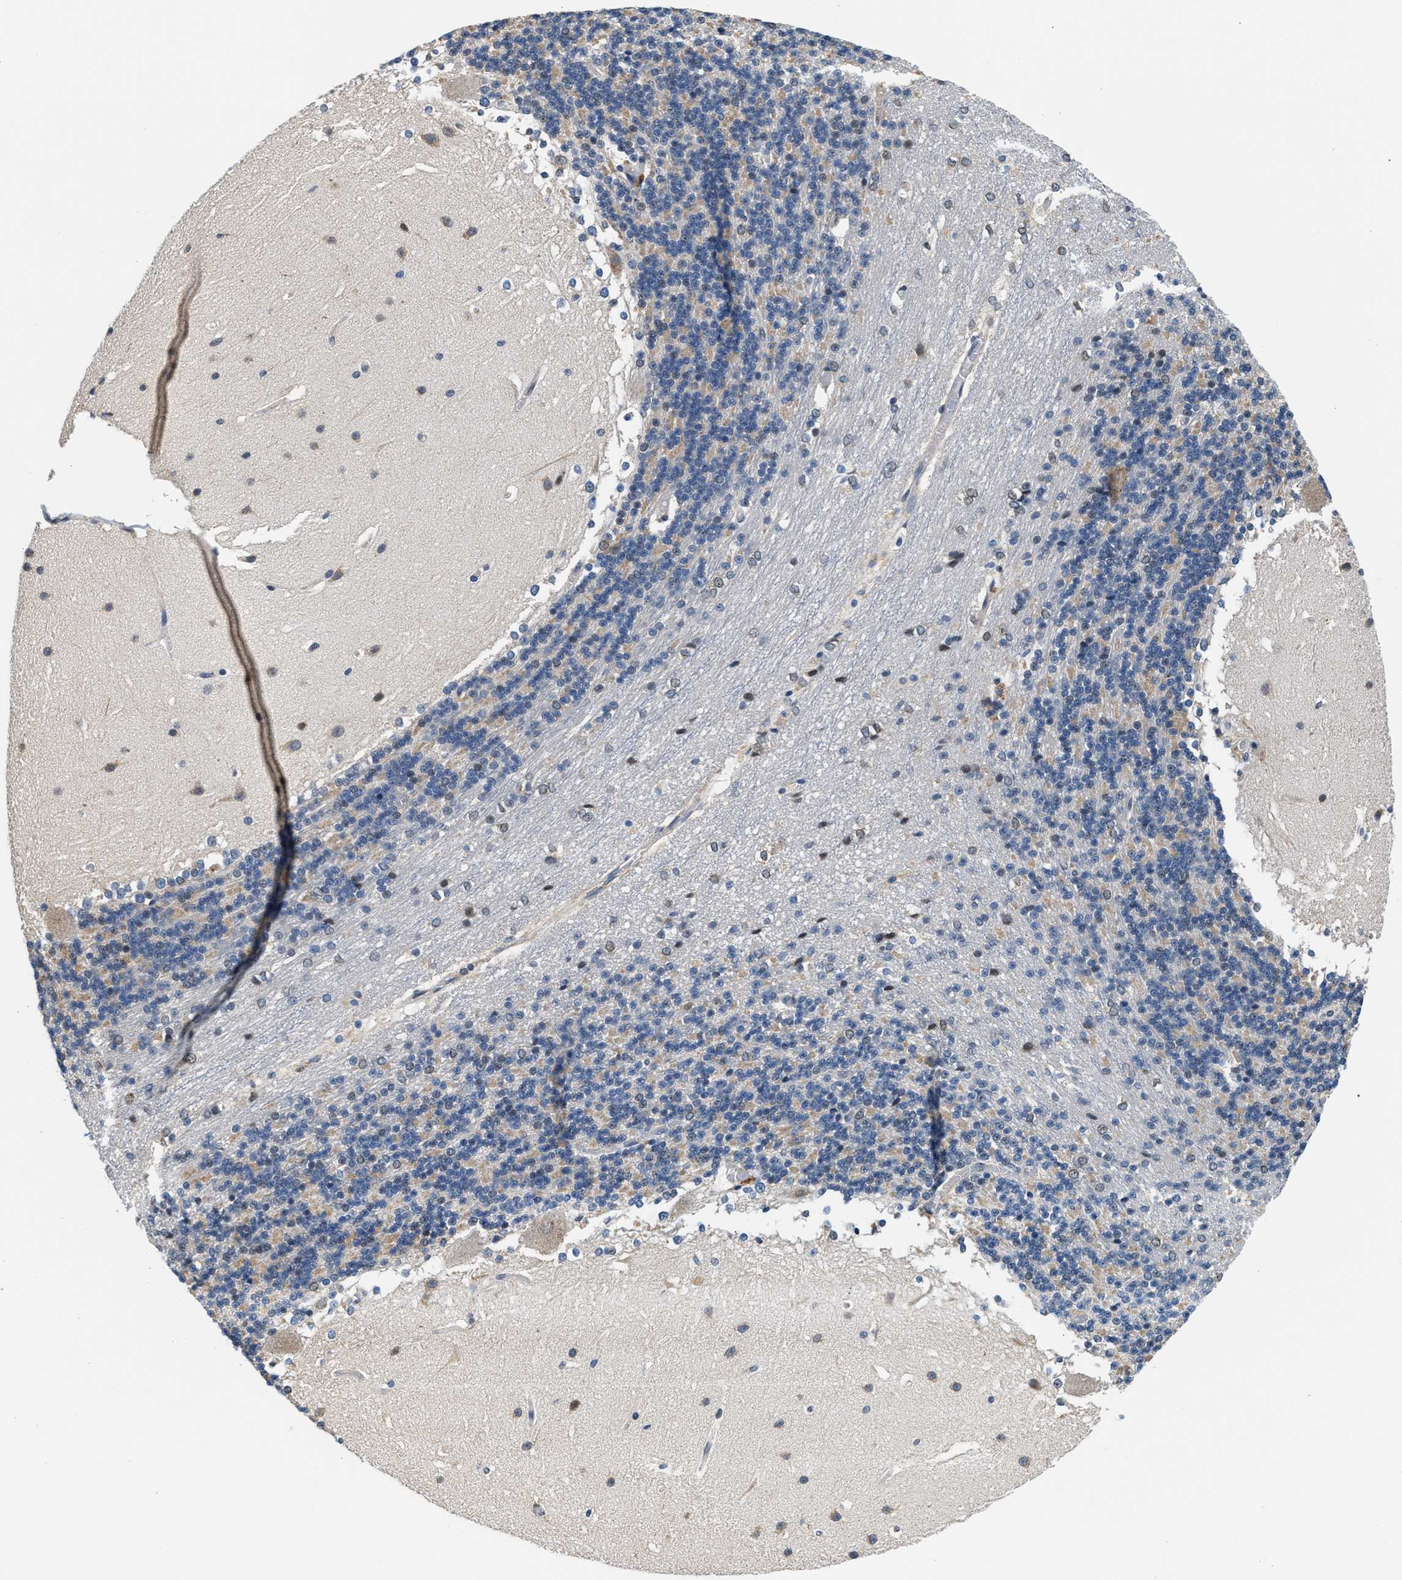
{"staining": {"intensity": "negative", "quantity": "none", "location": "none"}, "tissue": "cerebellum", "cell_type": "Cells in granular layer", "image_type": "normal", "snomed": [{"axis": "morphology", "description": "Normal tissue, NOS"}, {"axis": "topography", "description": "Cerebellum"}], "caption": "High magnification brightfield microscopy of normal cerebellum stained with DAB (brown) and counterstained with hematoxylin (blue): cells in granular layer show no significant expression.", "gene": "KCNMB2", "patient": {"sex": "female", "age": 19}}